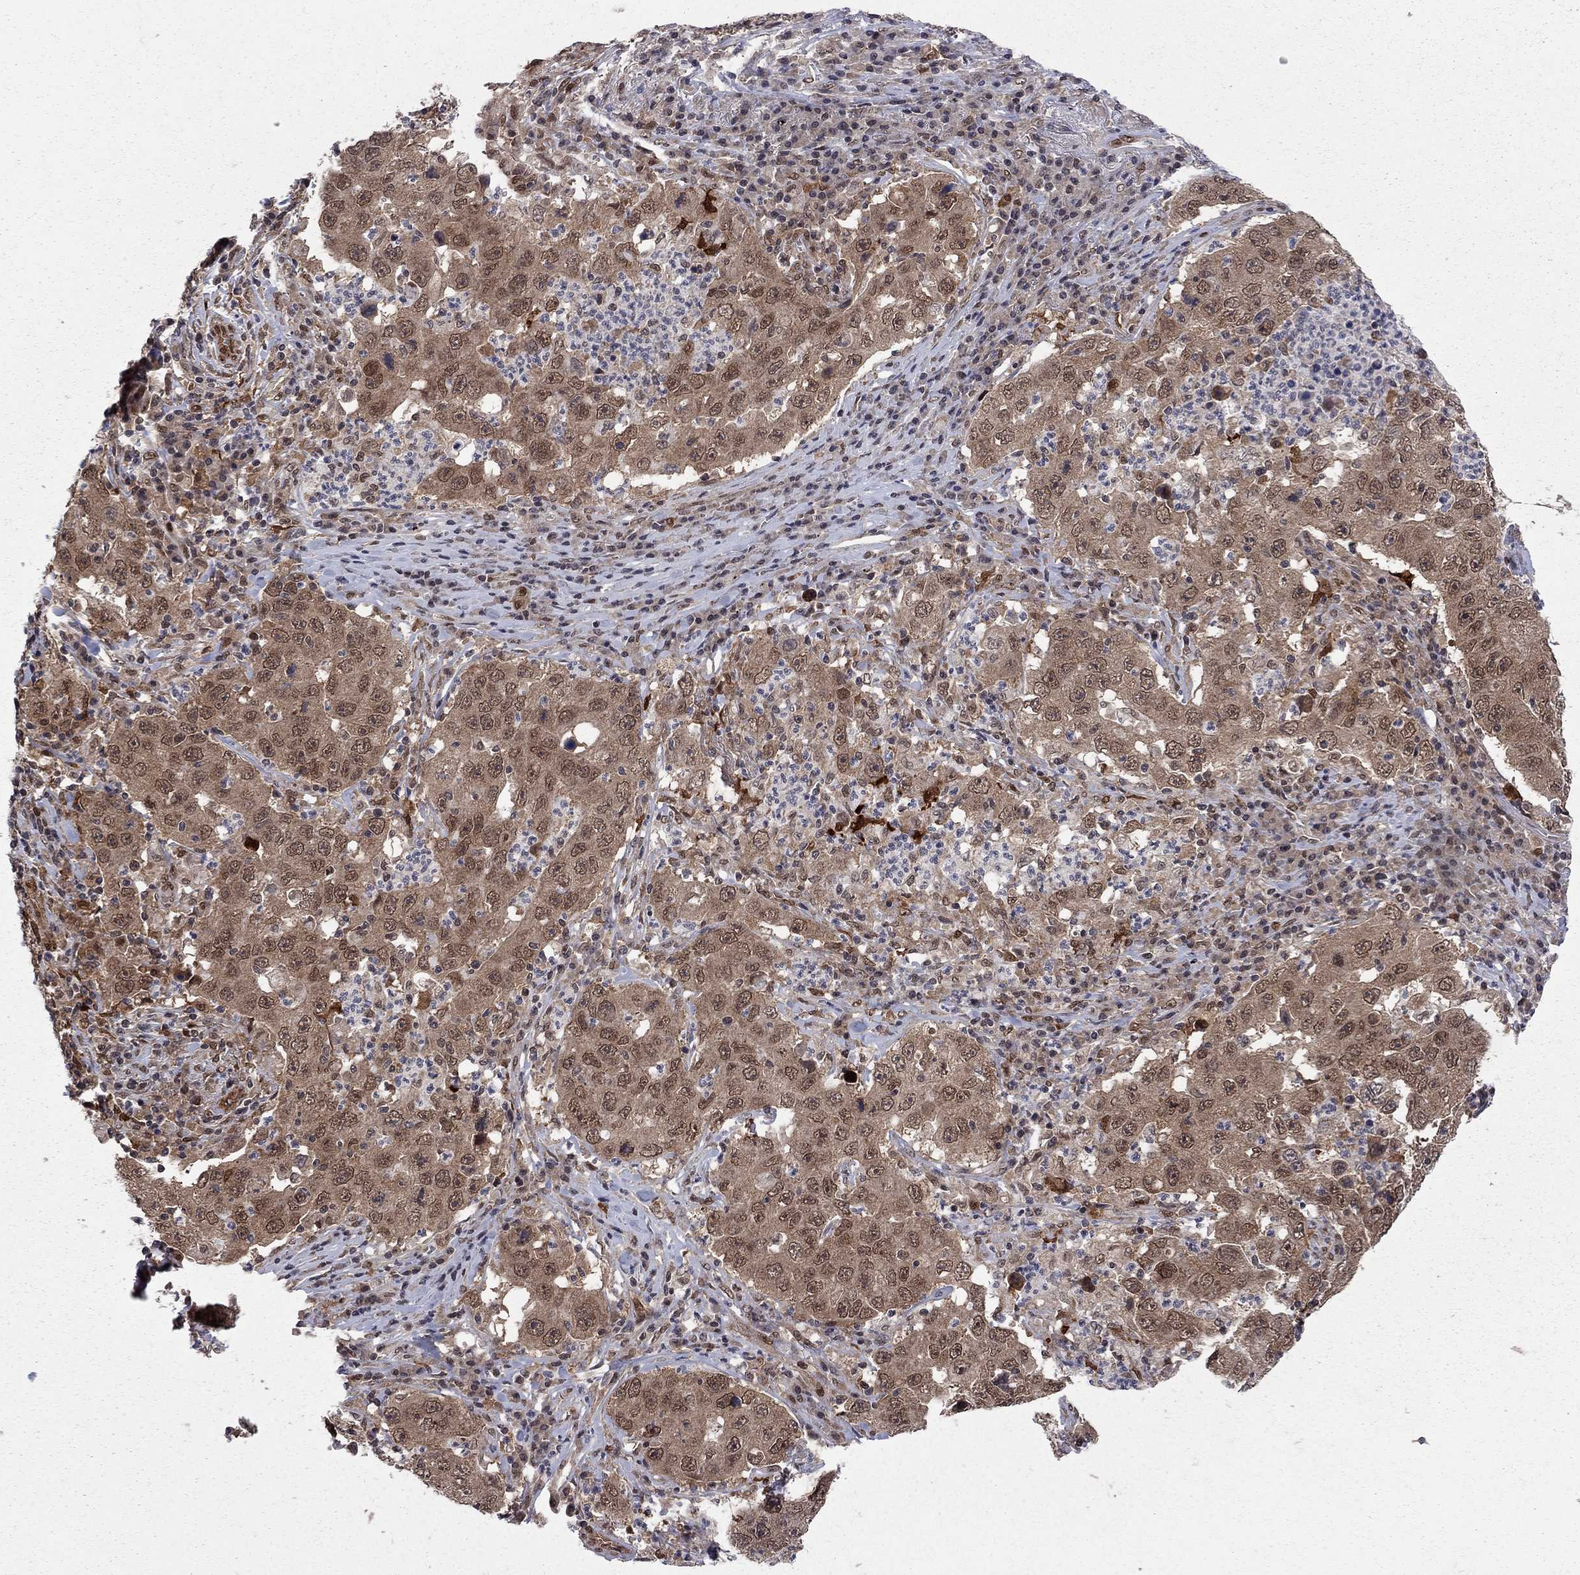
{"staining": {"intensity": "moderate", "quantity": "25%-75%", "location": "nuclear"}, "tissue": "lung cancer", "cell_type": "Tumor cells", "image_type": "cancer", "snomed": [{"axis": "morphology", "description": "Adenocarcinoma, NOS"}, {"axis": "topography", "description": "Lung"}], "caption": "Adenocarcinoma (lung) stained with a brown dye displays moderate nuclear positive positivity in approximately 25%-75% of tumor cells.", "gene": "SAP30L", "patient": {"sex": "male", "age": 73}}